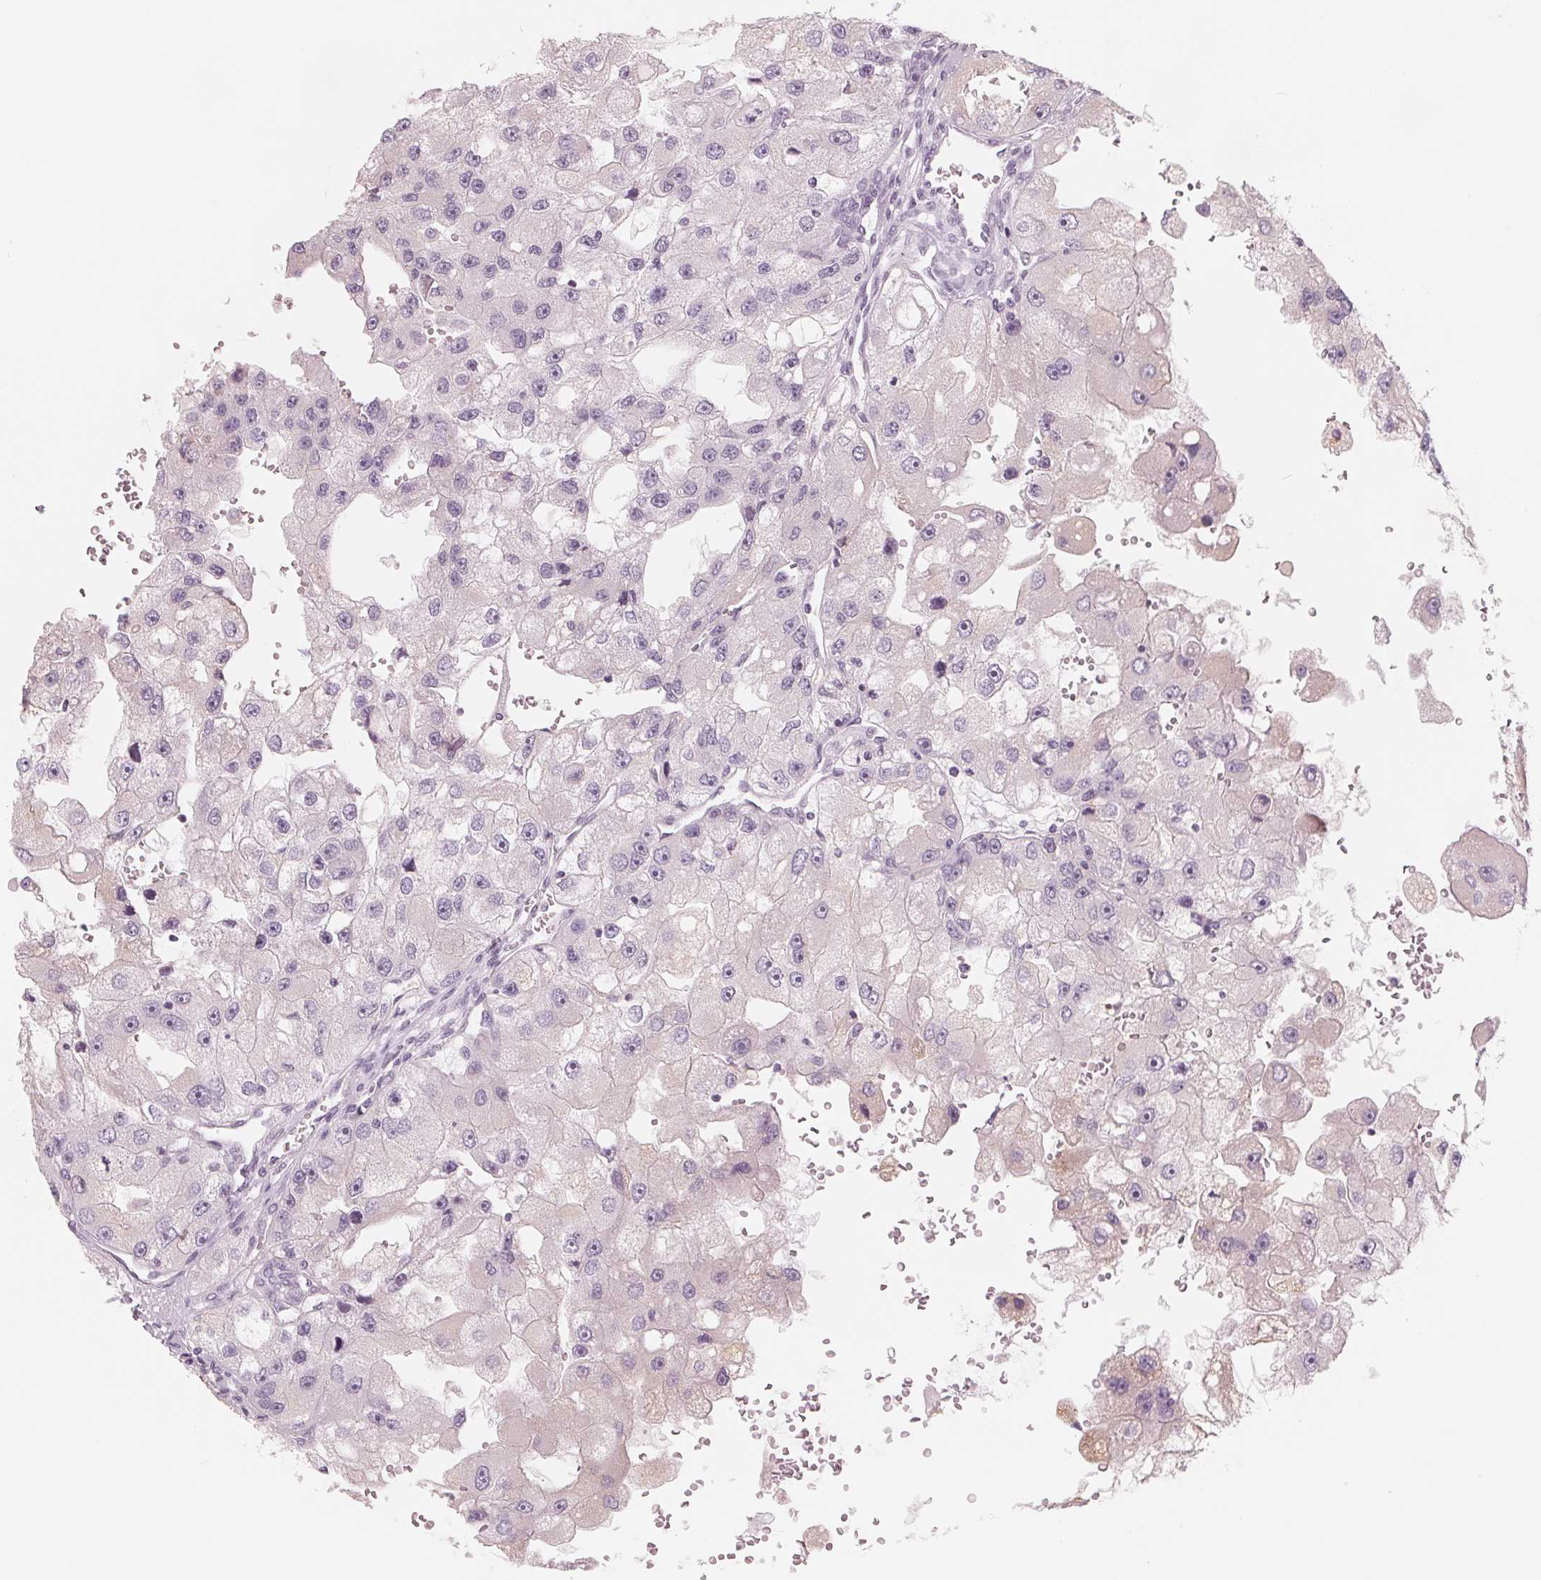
{"staining": {"intensity": "negative", "quantity": "none", "location": "none"}, "tissue": "renal cancer", "cell_type": "Tumor cells", "image_type": "cancer", "snomed": [{"axis": "morphology", "description": "Adenocarcinoma, NOS"}, {"axis": "topography", "description": "Kidney"}], "caption": "High magnification brightfield microscopy of renal cancer stained with DAB (brown) and counterstained with hematoxylin (blue): tumor cells show no significant staining.", "gene": "IL9R", "patient": {"sex": "male", "age": 63}}